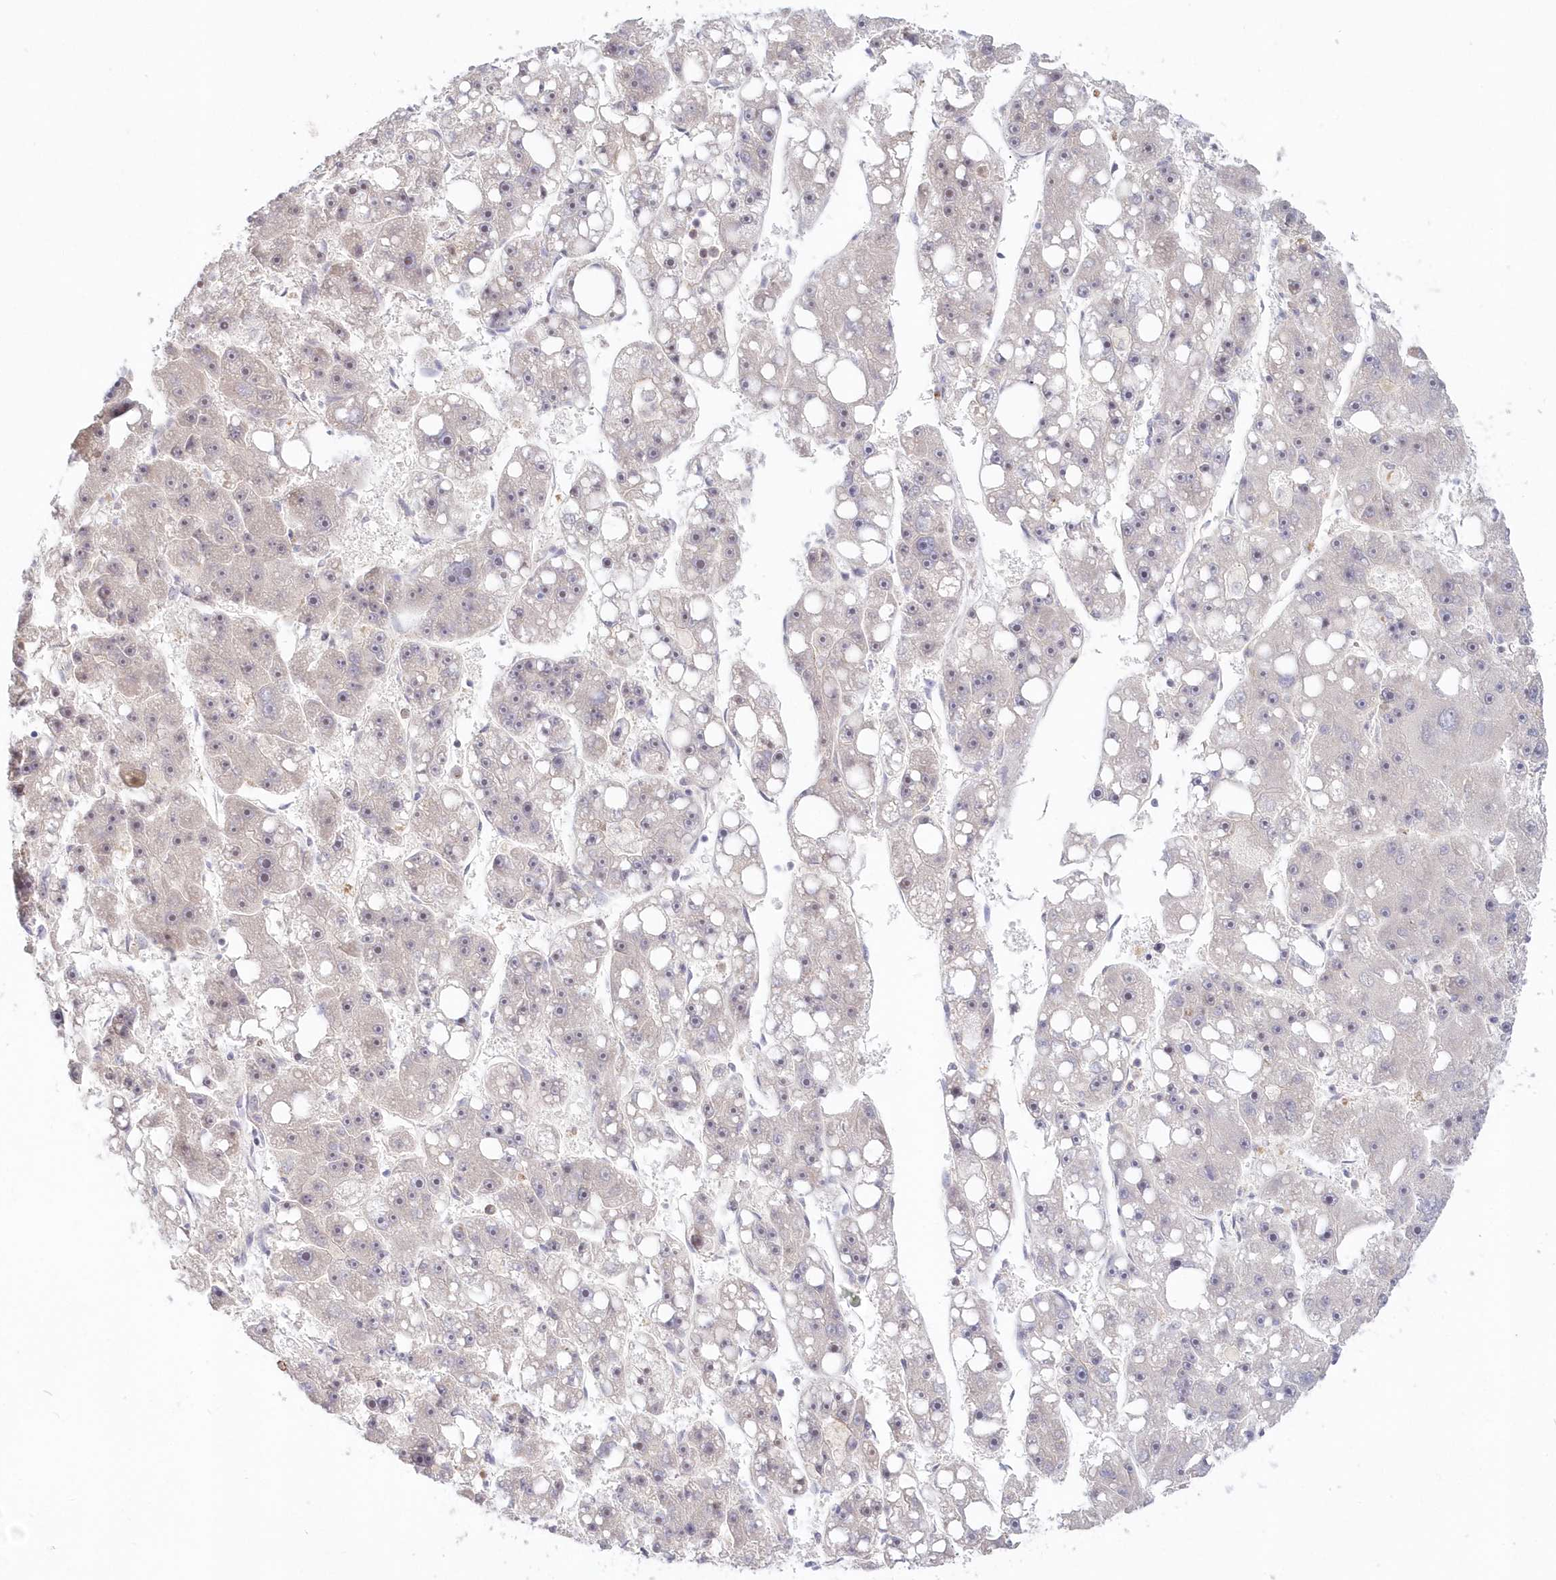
{"staining": {"intensity": "negative", "quantity": "none", "location": "none"}, "tissue": "liver cancer", "cell_type": "Tumor cells", "image_type": "cancer", "snomed": [{"axis": "morphology", "description": "Carcinoma, Hepatocellular, NOS"}, {"axis": "topography", "description": "Liver"}], "caption": "High power microscopy photomicrograph of an immunohistochemistry (IHC) micrograph of hepatocellular carcinoma (liver), revealing no significant positivity in tumor cells.", "gene": "KATNA1", "patient": {"sex": "female", "age": 61}}